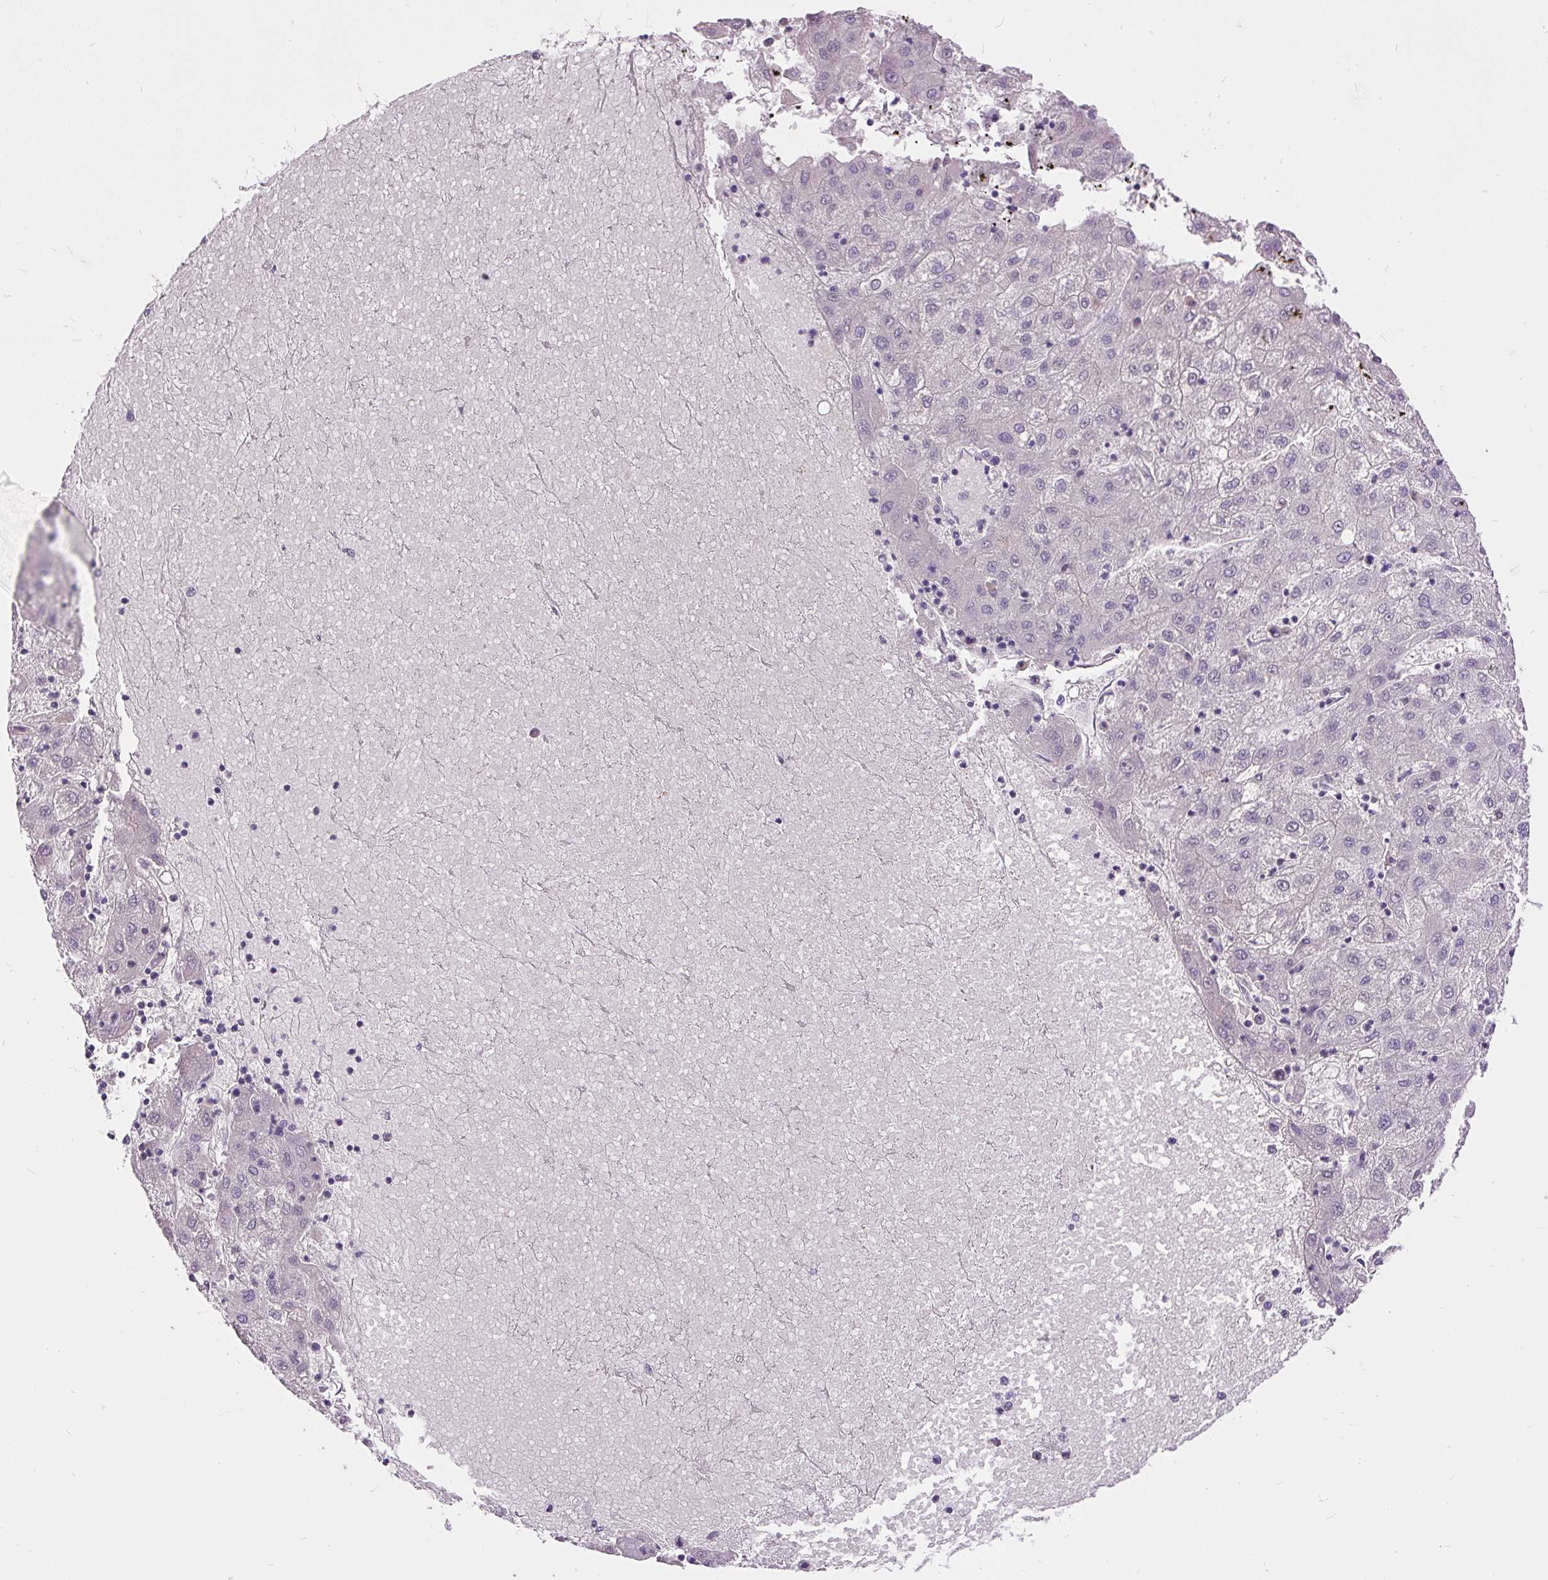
{"staining": {"intensity": "negative", "quantity": "none", "location": "none"}, "tissue": "liver cancer", "cell_type": "Tumor cells", "image_type": "cancer", "snomed": [{"axis": "morphology", "description": "Carcinoma, Hepatocellular, NOS"}, {"axis": "topography", "description": "Liver"}], "caption": "The micrograph reveals no staining of tumor cells in liver hepatocellular carcinoma.", "gene": "KRTAP20-3", "patient": {"sex": "male", "age": 72}}